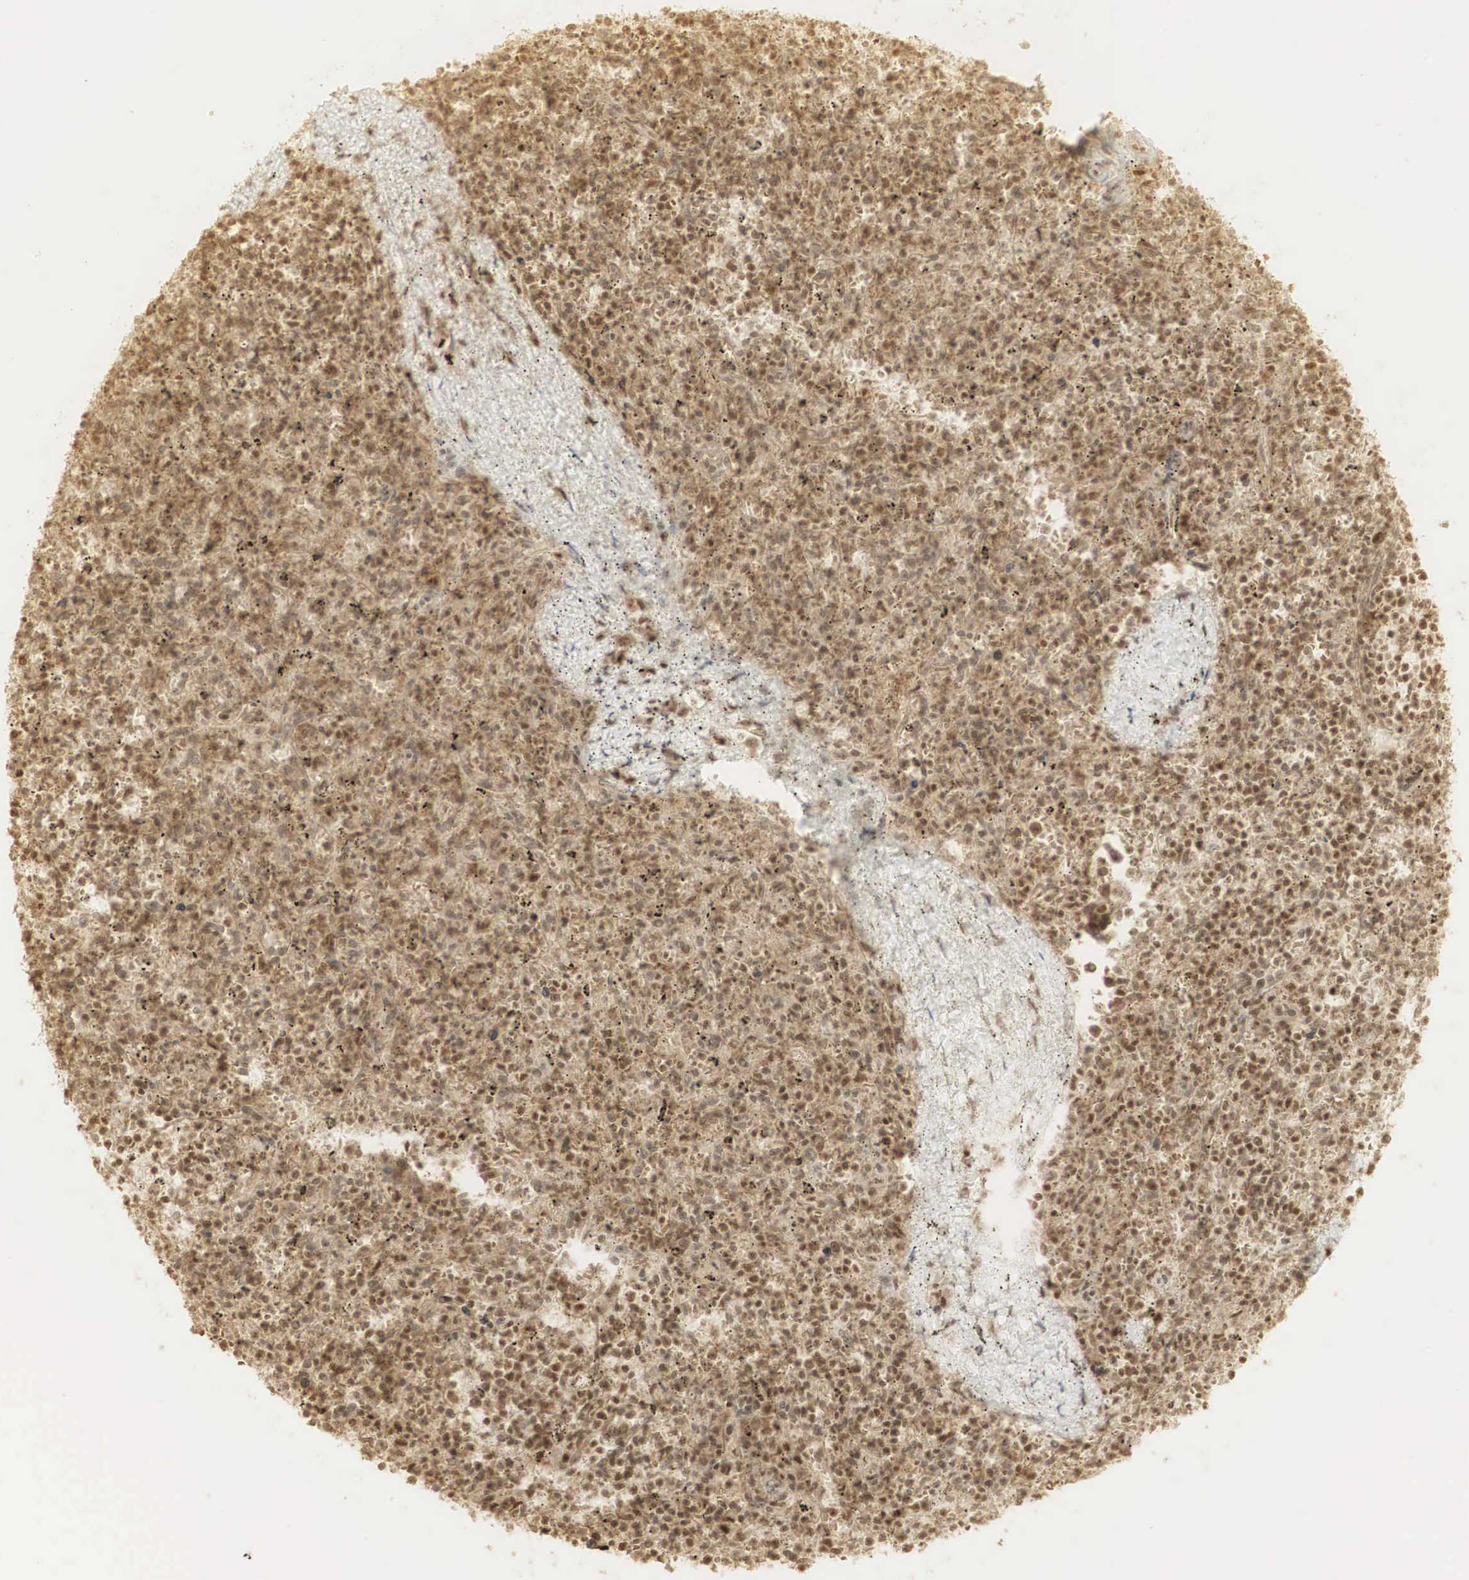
{"staining": {"intensity": "moderate", "quantity": ">75%", "location": "cytoplasmic/membranous,nuclear"}, "tissue": "spleen", "cell_type": "Cells in red pulp", "image_type": "normal", "snomed": [{"axis": "morphology", "description": "Normal tissue, NOS"}, {"axis": "topography", "description": "Spleen"}], "caption": "Immunohistochemistry (DAB) staining of benign human spleen demonstrates moderate cytoplasmic/membranous,nuclear protein positivity in about >75% of cells in red pulp. (DAB (3,3'-diaminobenzidine) IHC, brown staining for protein, blue staining for nuclei).", "gene": "RNF113A", "patient": {"sex": "male", "age": 72}}